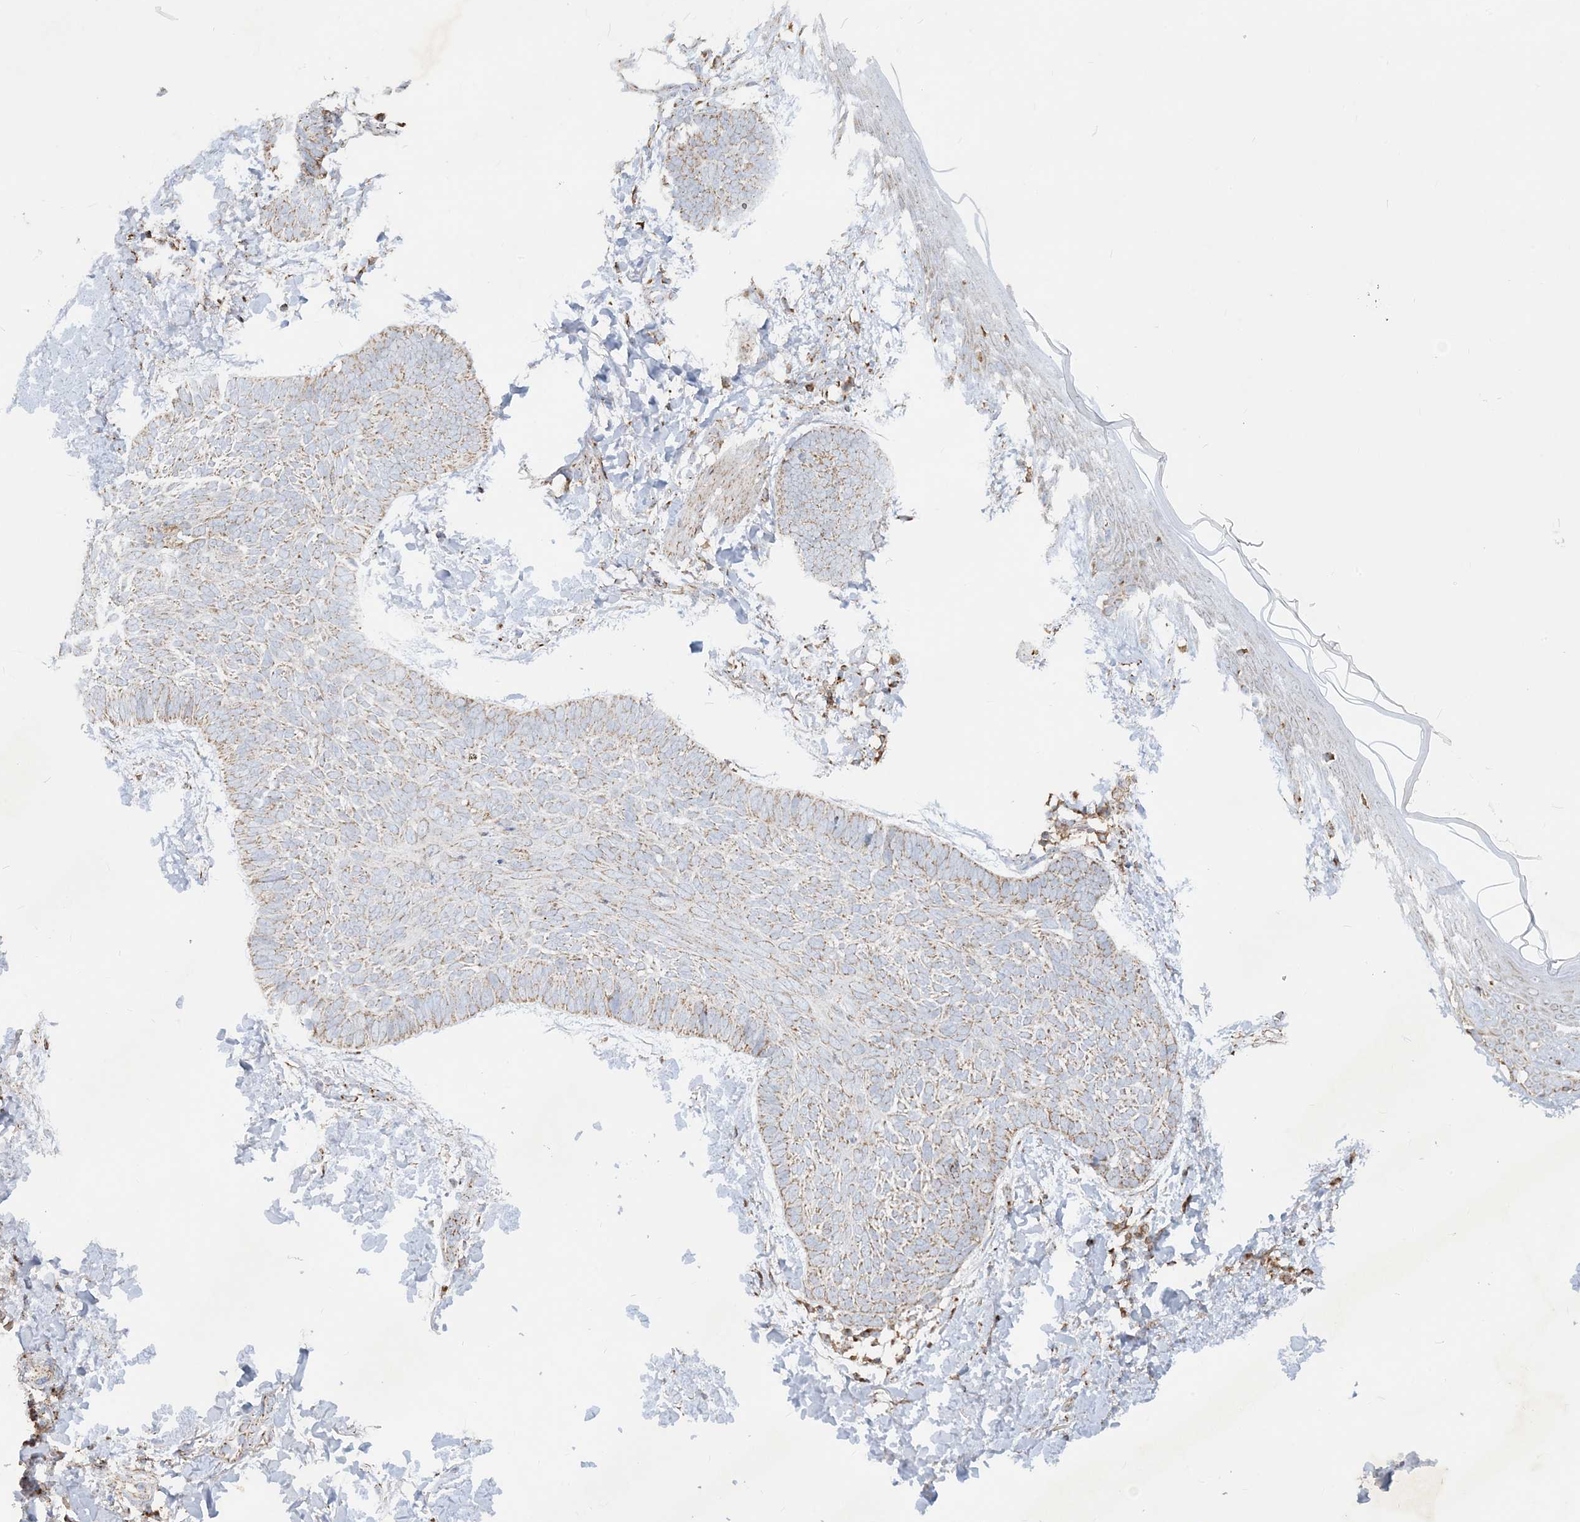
{"staining": {"intensity": "weak", "quantity": ">75%", "location": "cytoplasmic/membranous"}, "tissue": "skin cancer", "cell_type": "Tumor cells", "image_type": "cancer", "snomed": [{"axis": "morphology", "description": "Normal tissue, NOS"}, {"axis": "morphology", "description": "Basal cell carcinoma"}, {"axis": "topography", "description": "Skin"}], "caption": "IHC photomicrograph of skin cancer (basal cell carcinoma) stained for a protein (brown), which exhibits low levels of weak cytoplasmic/membranous expression in about >75% of tumor cells.", "gene": "BEND4", "patient": {"sex": "male", "age": 50}}